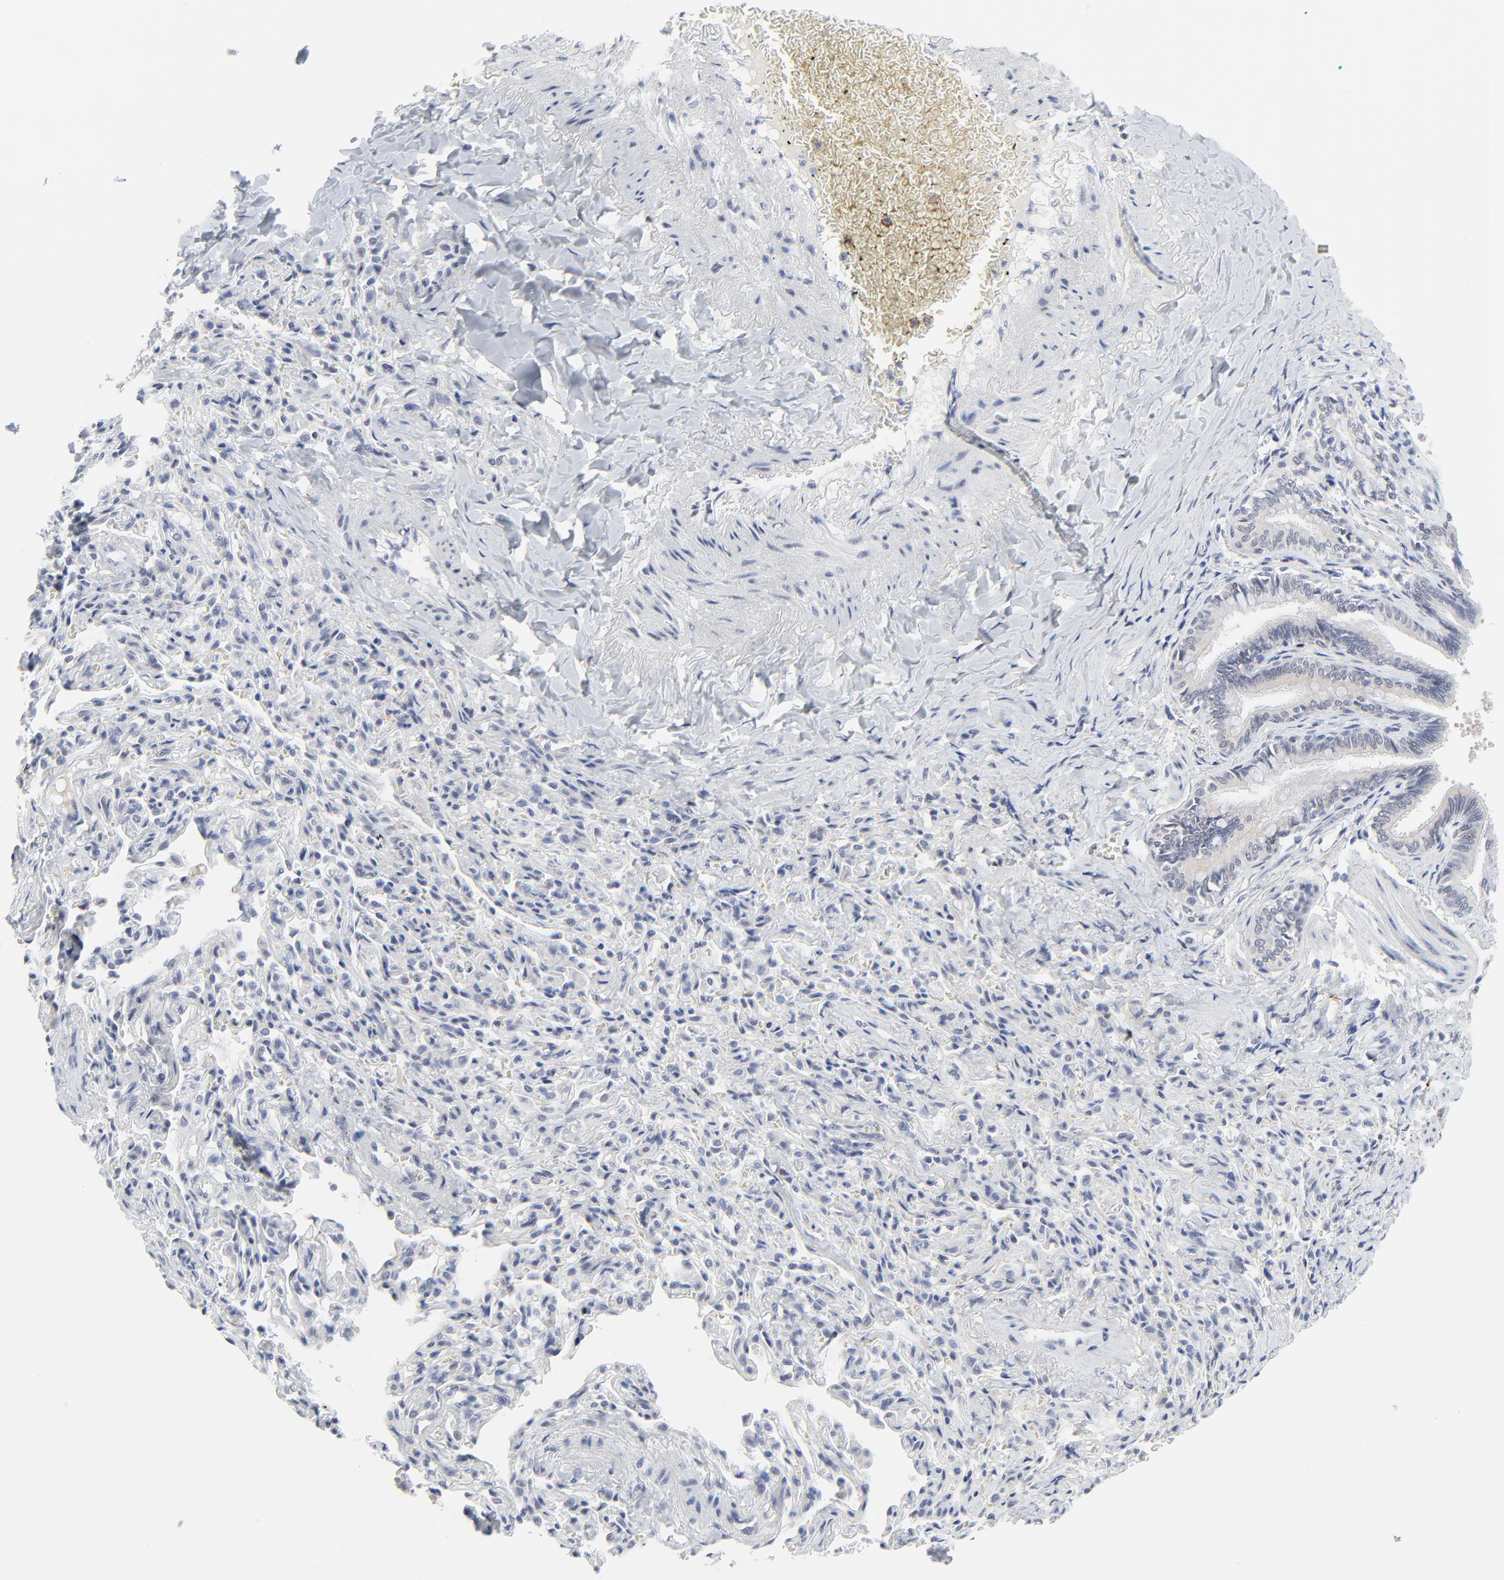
{"staining": {"intensity": "weak", "quantity": "<25%", "location": "nuclear"}, "tissue": "bronchus", "cell_type": "Respiratory epithelial cells", "image_type": "normal", "snomed": [{"axis": "morphology", "description": "Normal tissue, NOS"}, {"axis": "topography", "description": "Lung"}], "caption": "DAB (3,3'-diaminobenzidine) immunohistochemical staining of unremarkable human bronchus demonstrates no significant expression in respiratory epithelial cells.", "gene": "ZNF589", "patient": {"sex": "male", "age": 64}}